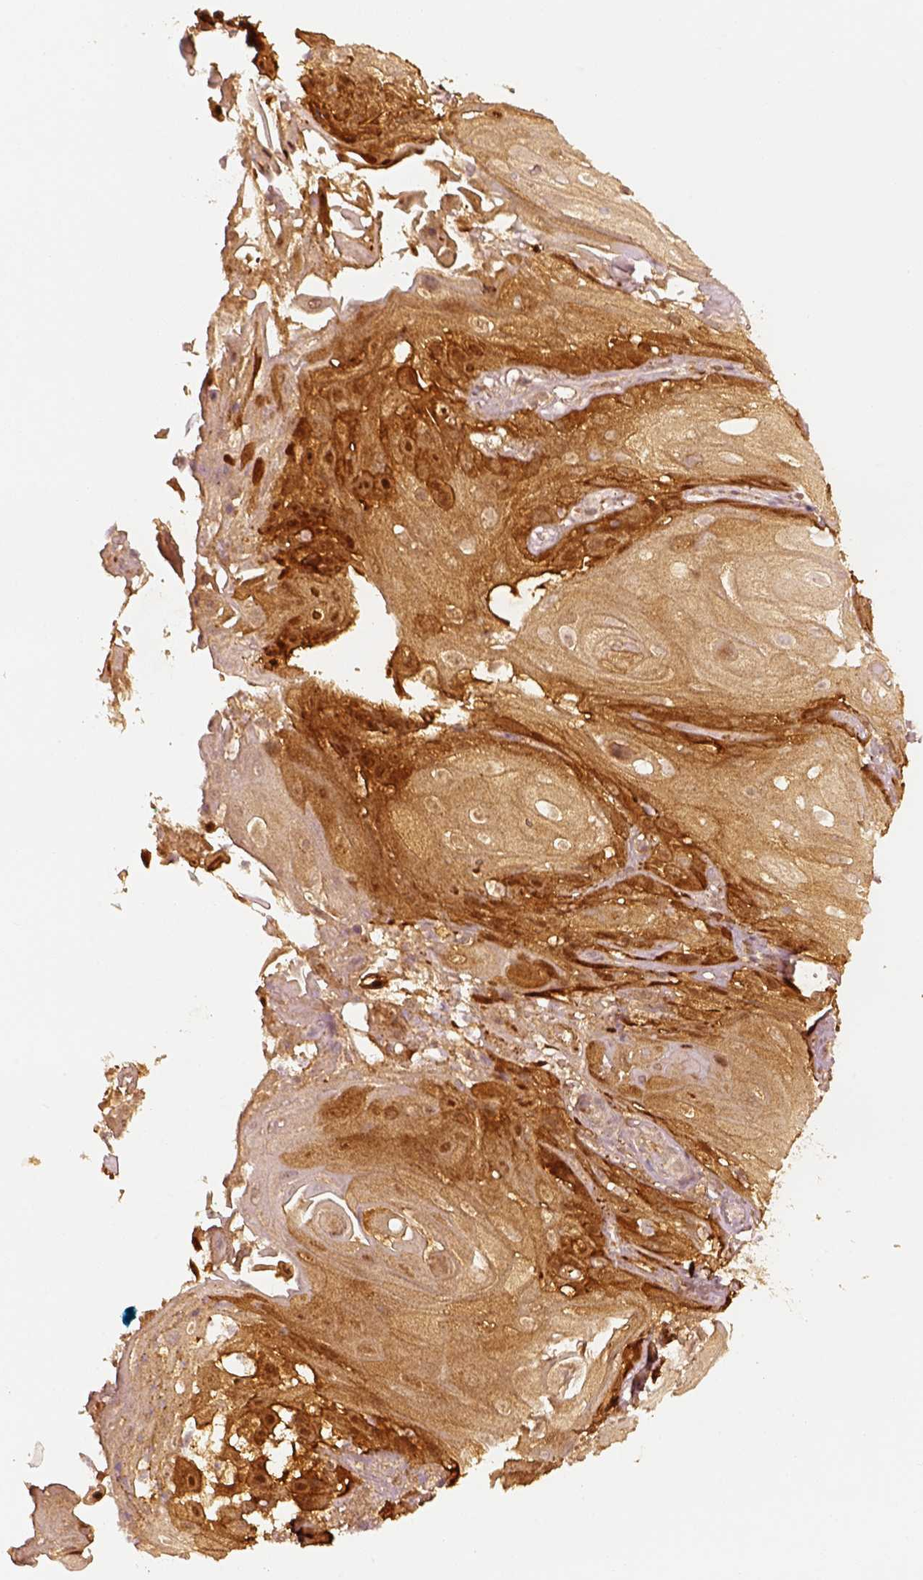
{"staining": {"intensity": "moderate", "quantity": ">75%", "location": "cytoplasmic/membranous"}, "tissue": "skin cancer", "cell_type": "Tumor cells", "image_type": "cancer", "snomed": [{"axis": "morphology", "description": "Squamous cell carcinoma, NOS"}, {"axis": "topography", "description": "Skin"}], "caption": "Immunohistochemical staining of skin cancer shows medium levels of moderate cytoplasmic/membranous protein staining in about >75% of tumor cells. Using DAB (3,3'-diaminobenzidine) (brown) and hematoxylin (blue) stains, captured at high magnification using brightfield microscopy.", "gene": "FSCN1", "patient": {"sex": "male", "age": 62}}